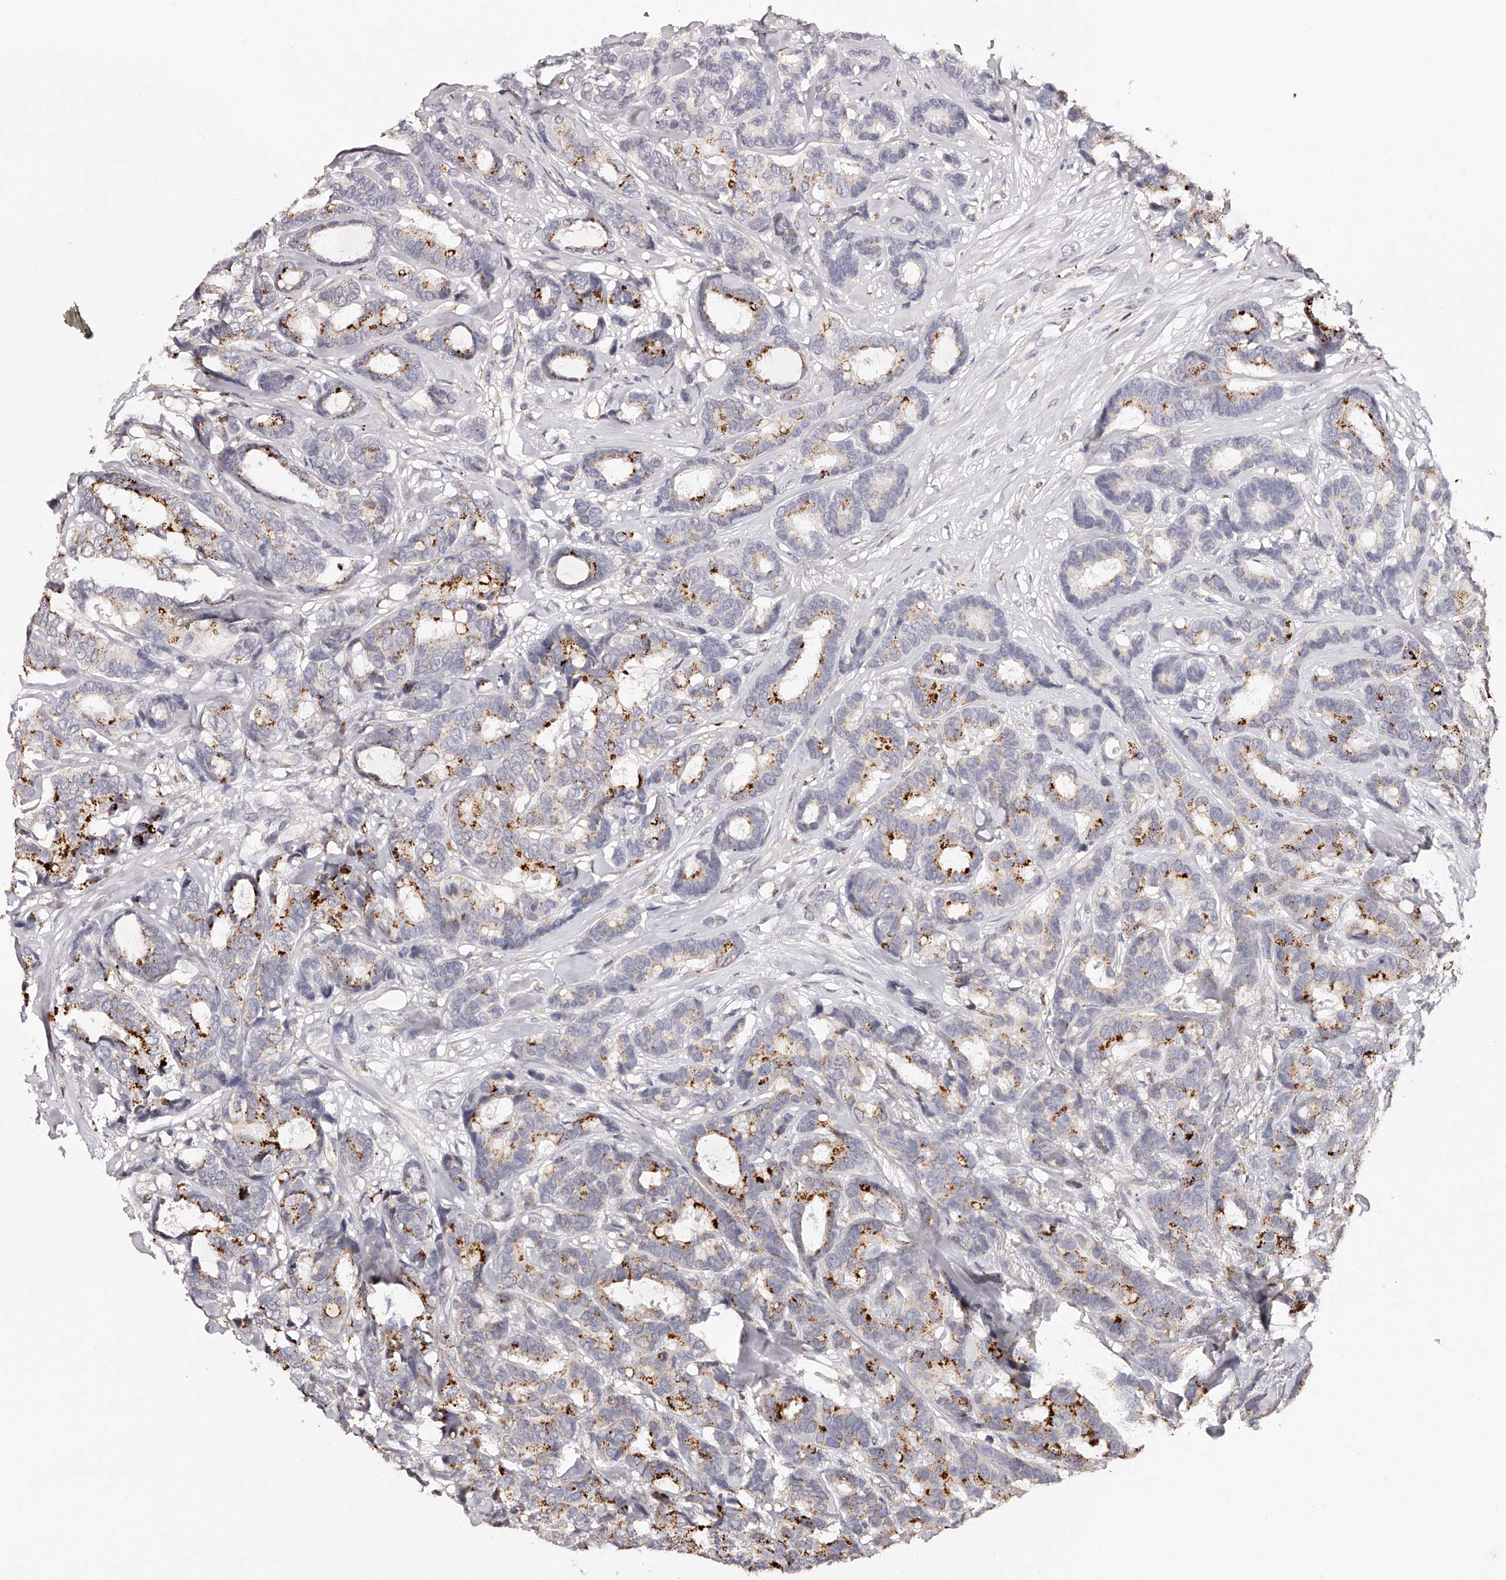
{"staining": {"intensity": "moderate", "quantity": "25%-75%", "location": "cytoplasmic/membranous"}, "tissue": "breast cancer", "cell_type": "Tumor cells", "image_type": "cancer", "snomed": [{"axis": "morphology", "description": "Duct carcinoma"}, {"axis": "topography", "description": "Breast"}], "caption": "This photomicrograph displays IHC staining of breast invasive ductal carcinoma, with medium moderate cytoplasmic/membranous expression in about 25%-75% of tumor cells.", "gene": "SLC35D3", "patient": {"sex": "female", "age": 87}}